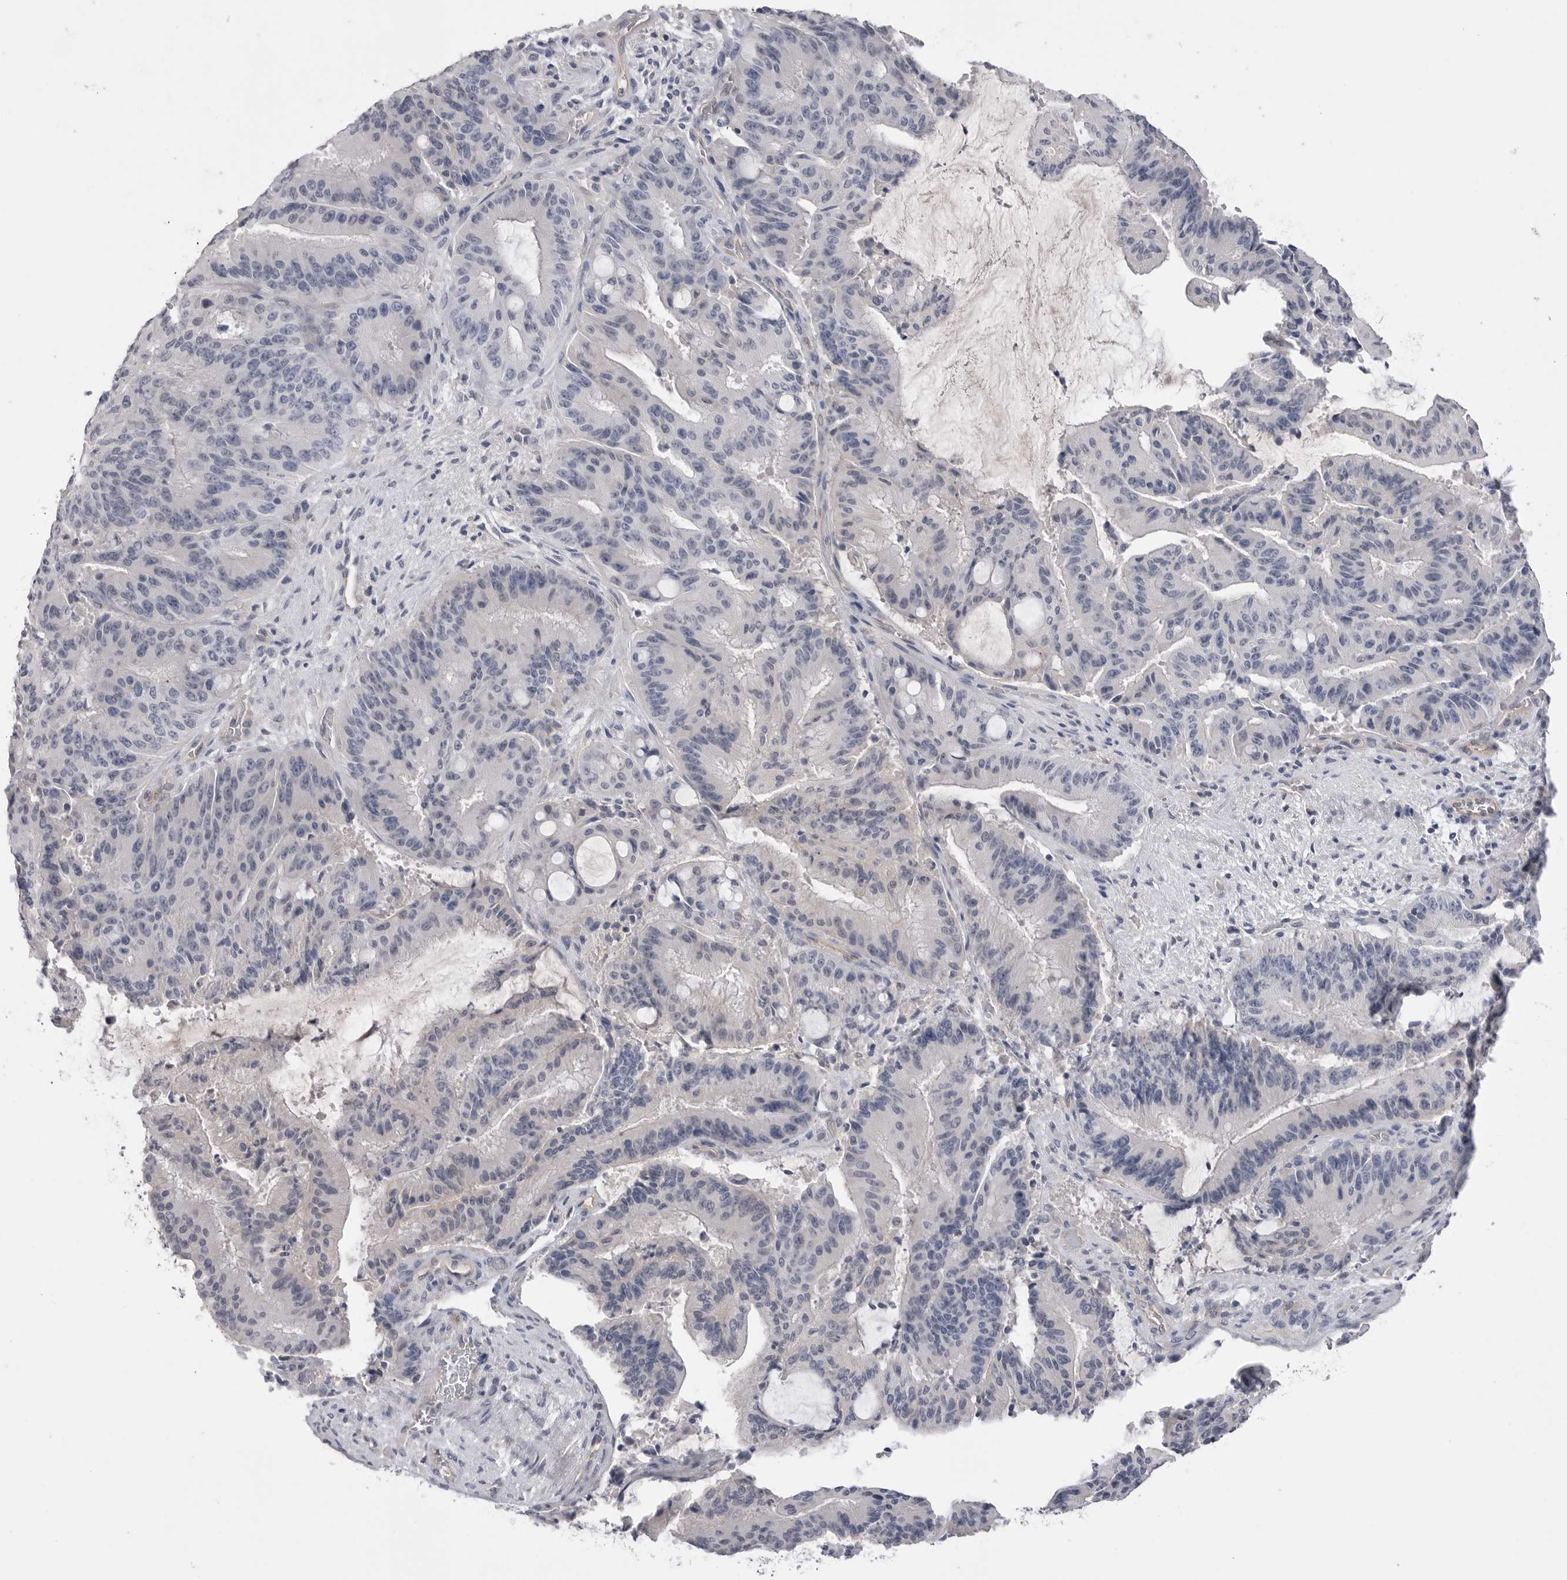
{"staining": {"intensity": "negative", "quantity": "none", "location": "none"}, "tissue": "liver cancer", "cell_type": "Tumor cells", "image_type": "cancer", "snomed": [{"axis": "morphology", "description": "Normal tissue, NOS"}, {"axis": "morphology", "description": "Cholangiocarcinoma"}, {"axis": "topography", "description": "Liver"}, {"axis": "topography", "description": "Peripheral nerve tissue"}], "caption": "Micrograph shows no significant protein expression in tumor cells of liver cholangiocarcinoma.", "gene": "DLGAP3", "patient": {"sex": "female", "age": 73}}